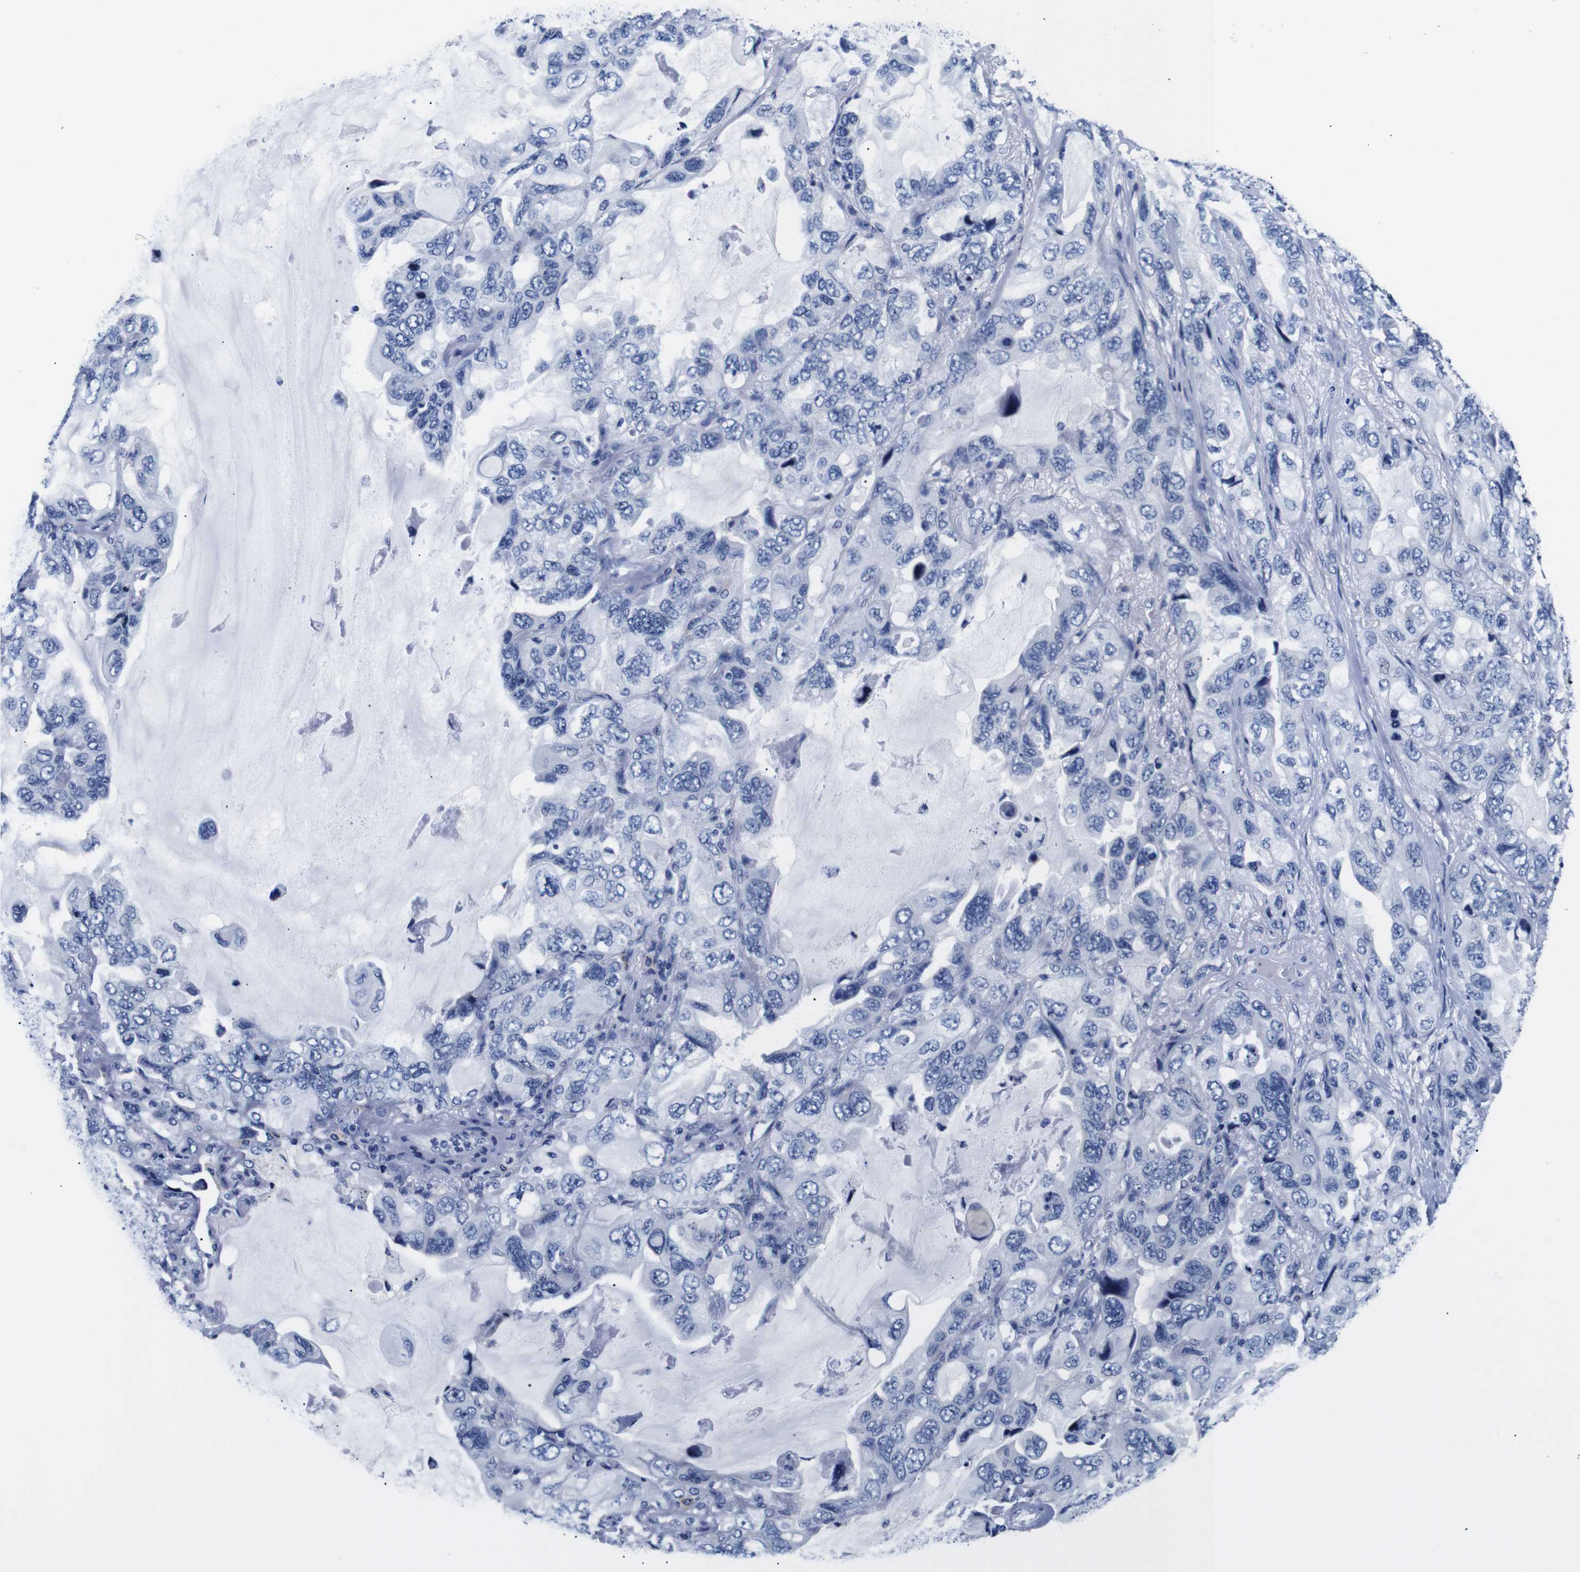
{"staining": {"intensity": "negative", "quantity": "none", "location": "none"}, "tissue": "lung cancer", "cell_type": "Tumor cells", "image_type": "cancer", "snomed": [{"axis": "morphology", "description": "Squamous cell carcinoma, NOS"}, {"axis": "topography", "description": "Lung"}], "caption": "The histopathology image shows no significant positivity in tumor cells of lung cancer (squamous cell carcinoma).", "gene": "GAP43", "patient": {"sex": "female", "age": 73}}